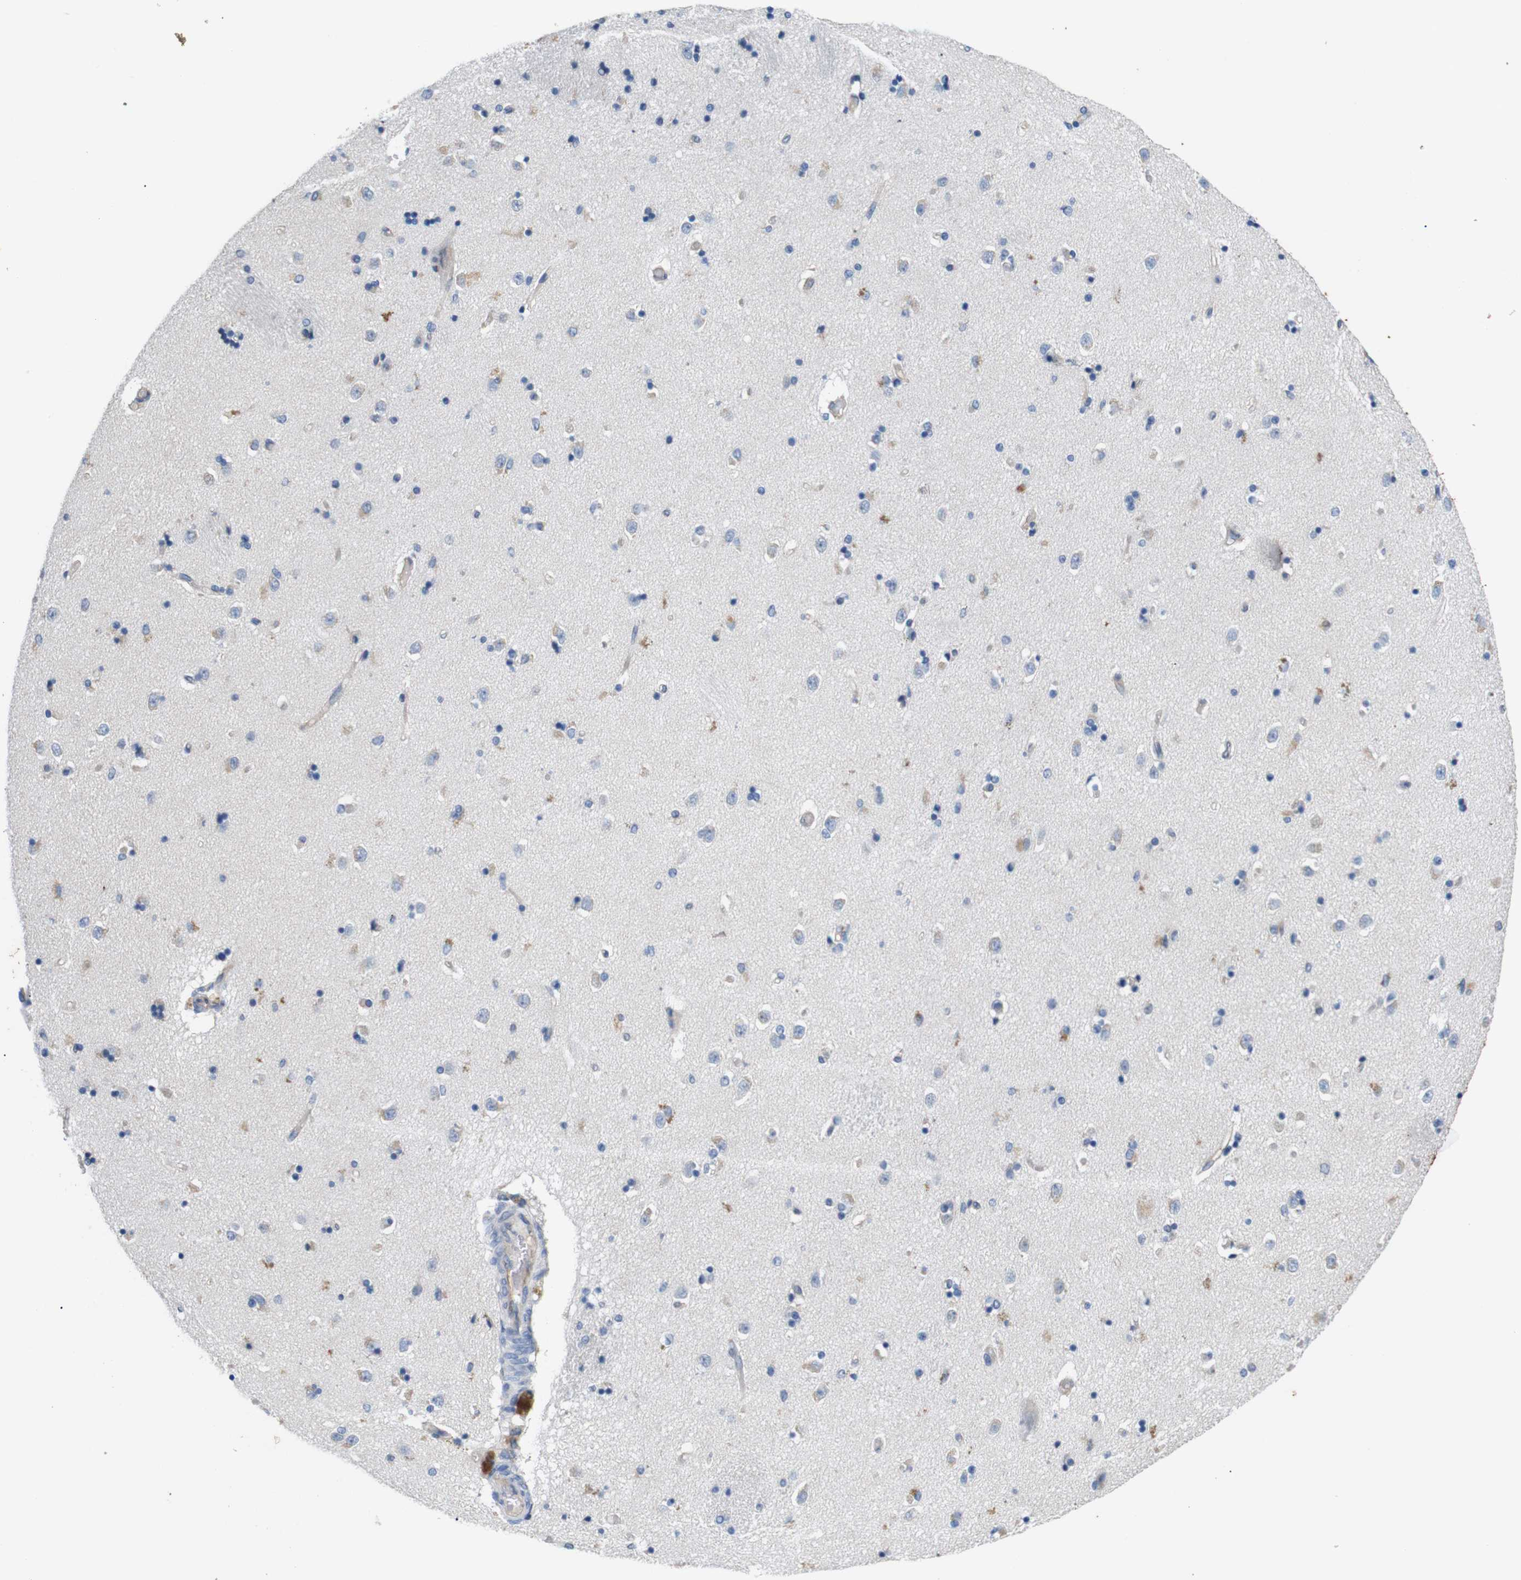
{"staining": {"intensity": "weak", "quantity": "<25%", "location": "cytoplasmic/membranous"}, "tissue": "caudate", "cell_type": "Glial cells", "image_type": "normal", "snomed": [{"axis": "morphology", "description": "Normal tissue, NOS"}, {"axis": "topography", "description": "Lateral ventricle wall"}], "caption": "Glial cells are negative for brown protein staining in normal caudate. The staining was performed using DAB to visualize the protein expression in brown, while the nuclei were stained in blue with hematoxylin (Magnification: 20x).", "gene": "ITGA5", "patient": {"sex": "female", "age": 54}}